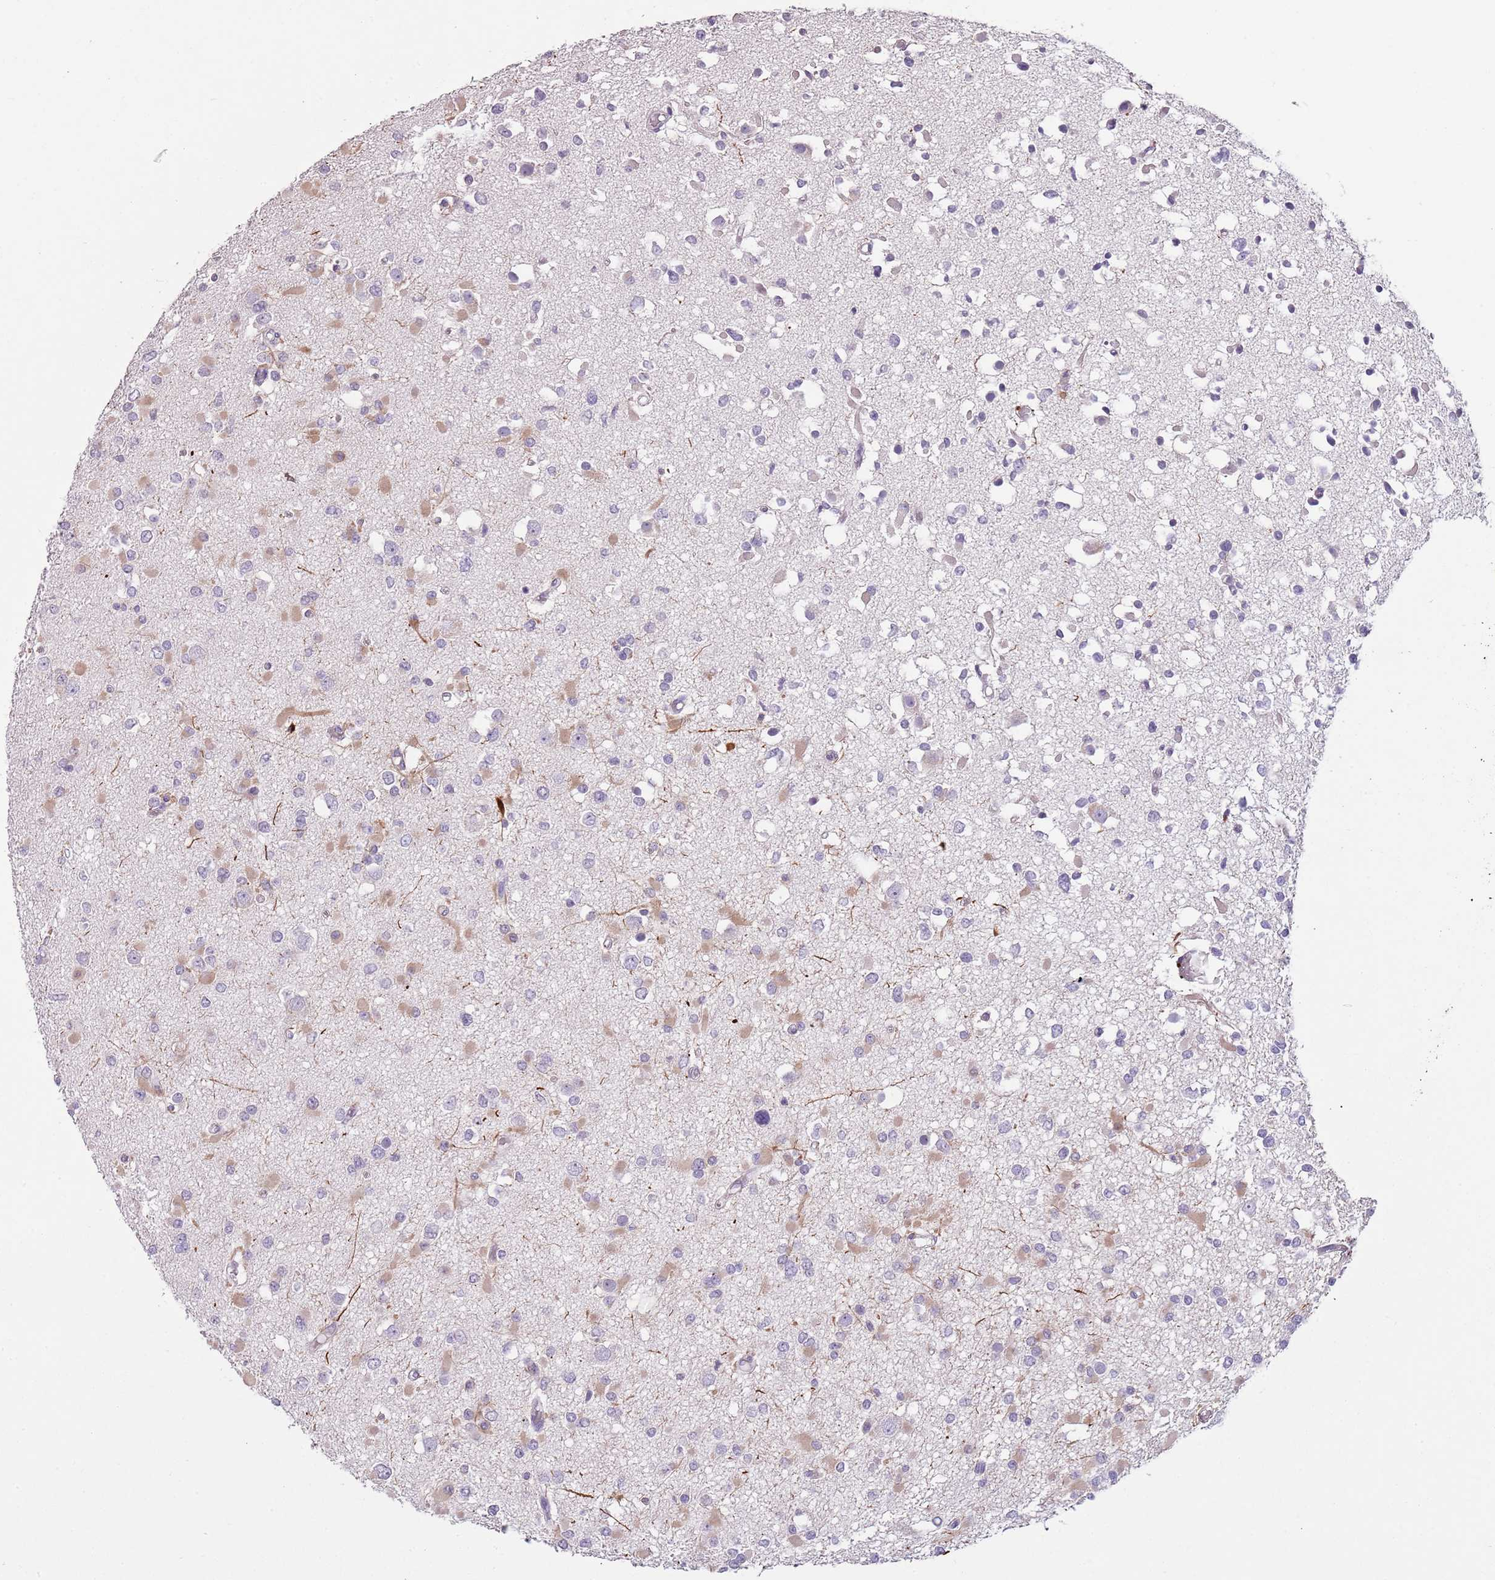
{"staining": {"intensity": "weak", "quantity": "<25%", "location": "cytoplasmic/membranous"}, "tissue": "glioma", "cell_type": "Tumor cells", "image_type": "cancer", "snomed": [{"axis": "morphology", "description": "Glioma, malignant, Low grade"}, {"axis": "topography", "description": "Brain"}], "caption": "IHC of glioma shows no staining in tumor cells. (DAB immunohistochemistry, high magnification).", "gene": "SLC35E3", "patient": {"sex": "female", "age": 22}}